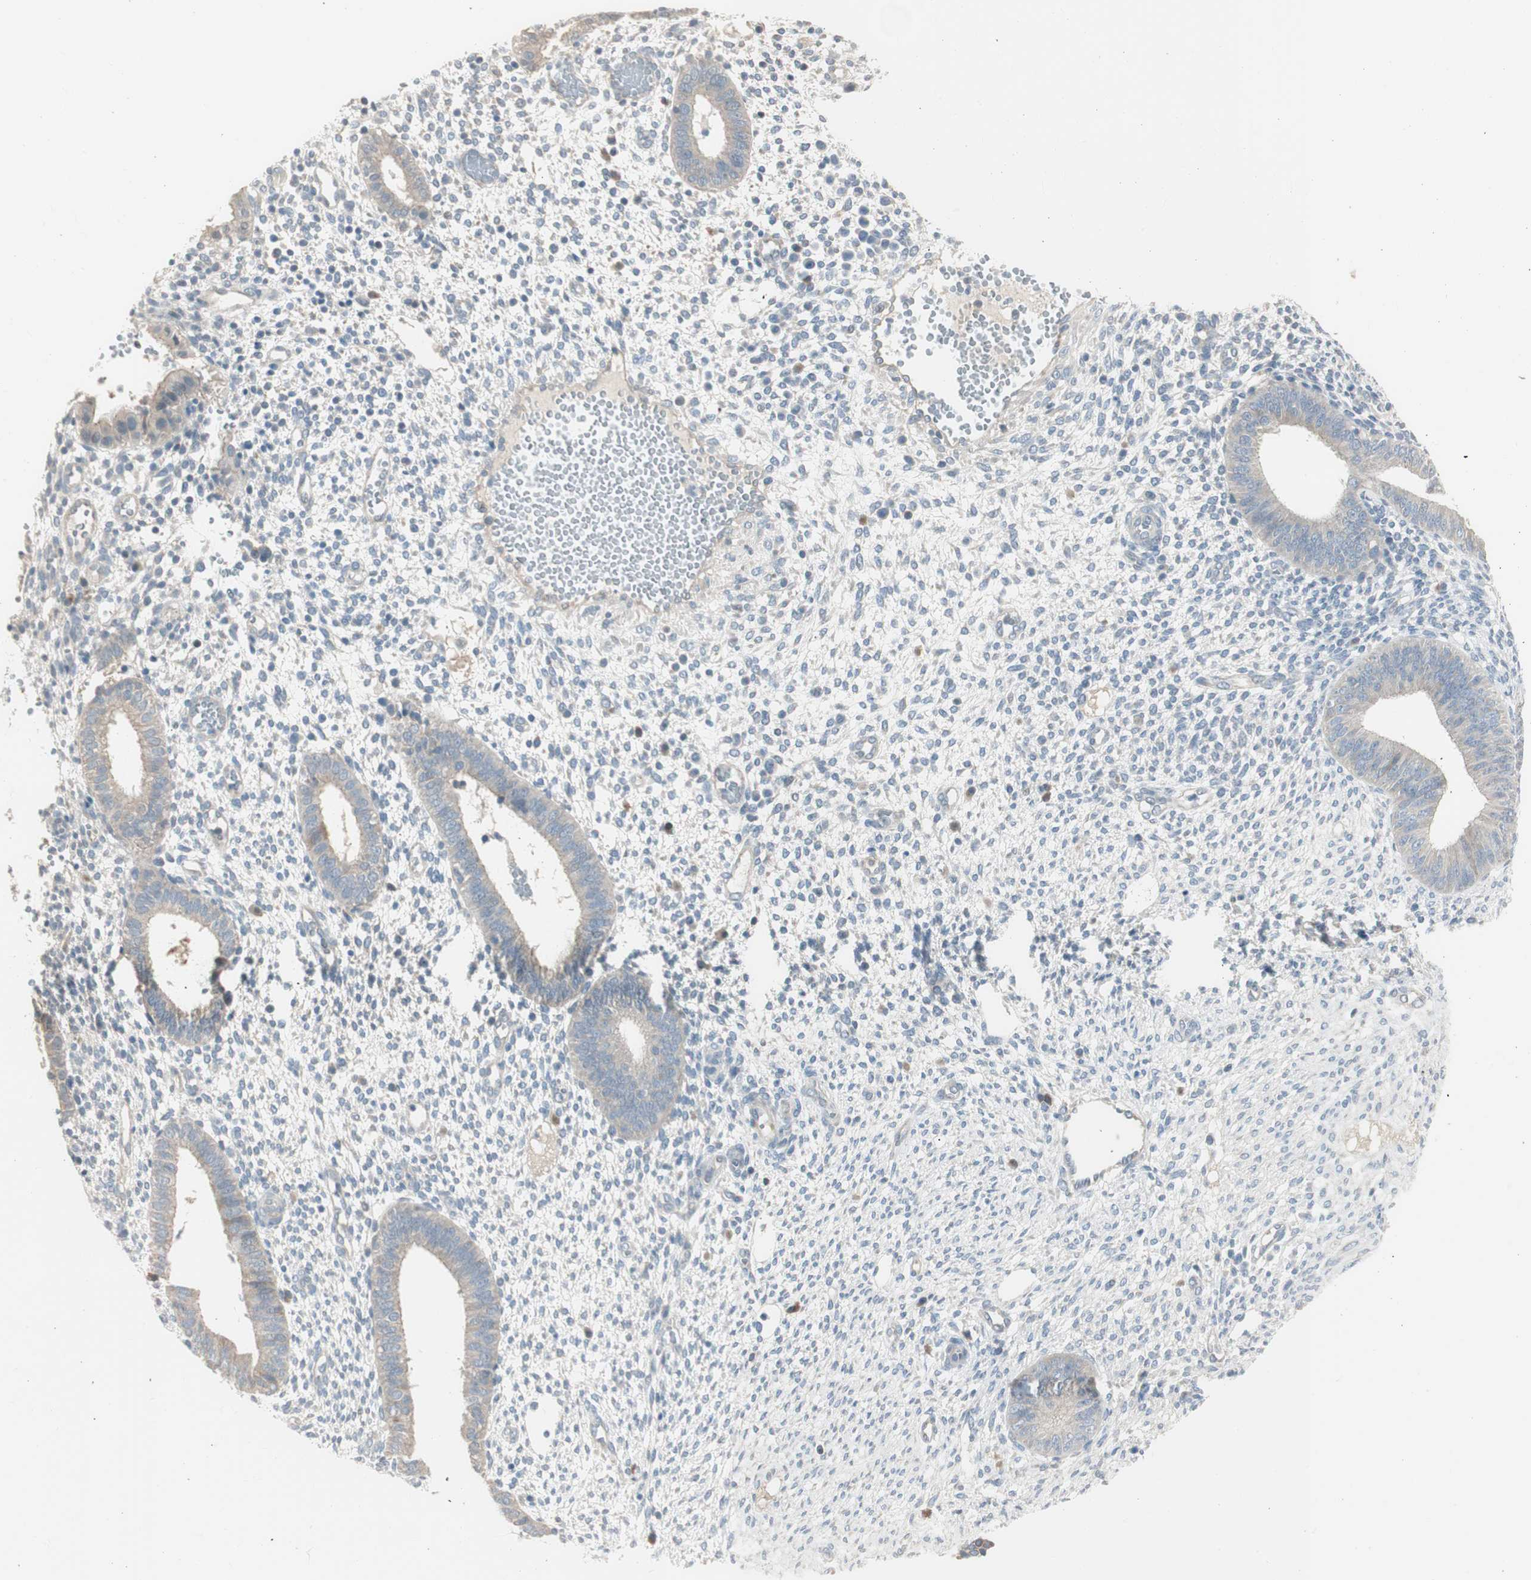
{"staining": {"intensity": "weak", "quantity": "<25%", "location": "cytoplasmic/membranous"}, "tissue": "endometrium", "cell_type": "Cells in endometrial stroma", "image_type": "normal", "snomed": [{"axis": "morphology", "description": "Normal tissue, NOS"}, {"axis": "topography", "description": "Endometrium"}], "caption": "Human endometrium stained for a protein using immunohistochemistry (IHC) demonstrates no positivity in cells in endometrial stroma.", "gene": "SPINK4", "patient": {"sex": "female", "age": 35}}